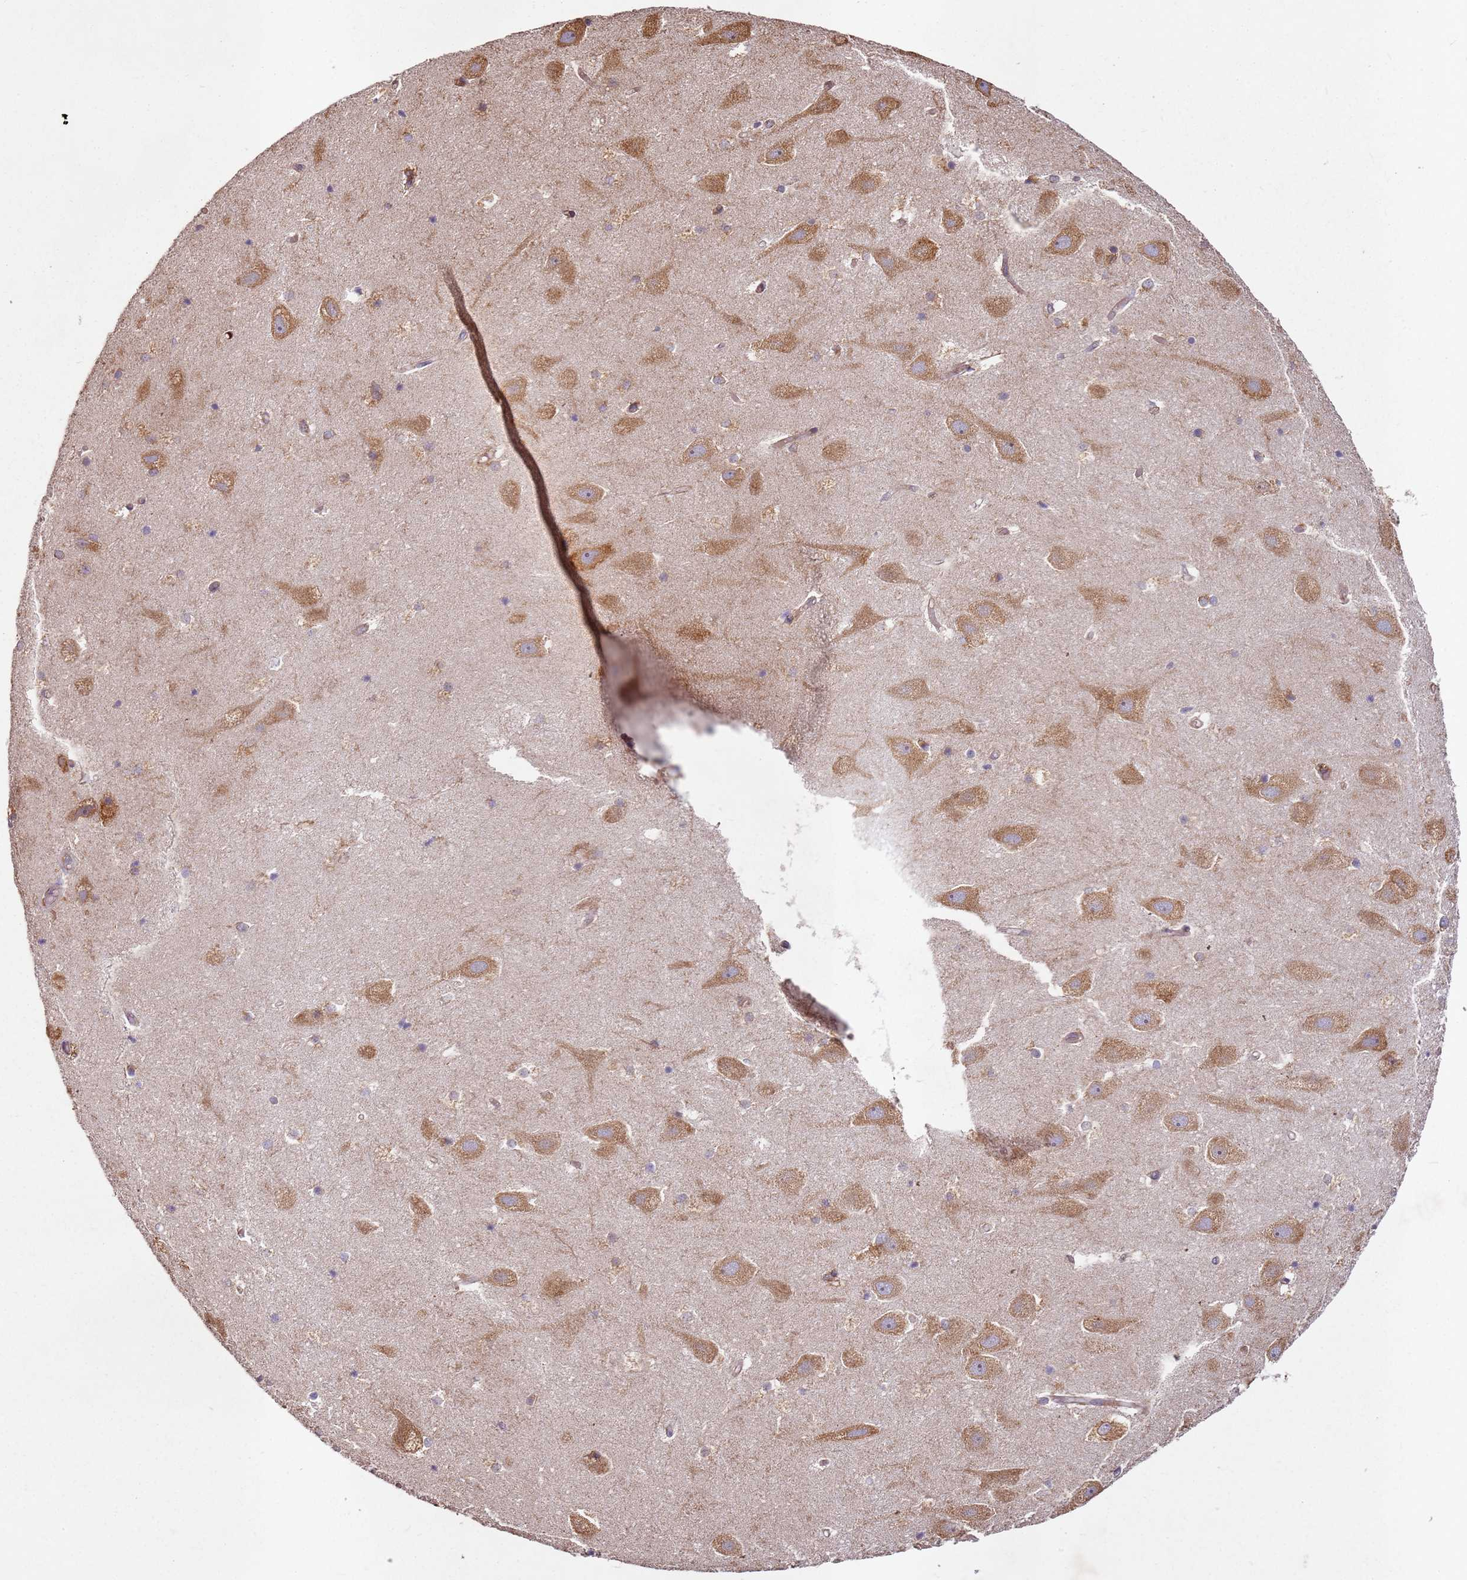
{"staining": {"intensity": "weak", "quantity": "<25%", "location": "cytoplasmic/membranous"}, "tissue": "hippocampus", "cell_type": "Glial cells", "image_type": "normal", "snomed": [{"axis": "morphology", "description": "Normal tissue, NOS"}, {"axis": "topography", "description": "Hippocampus"}], "caption": "Immunohistochemistry micrograph of normal hippocampus: hippocampus stained with DAB (3,3'-diaminobenzidine) displays no significant protein expression in glial cells. (DAB immunohistochemistry (IHC) with hematoxylin counter stain).", "gene": "ARFRP1", "patient": {"sex": "female", "age": 52}}